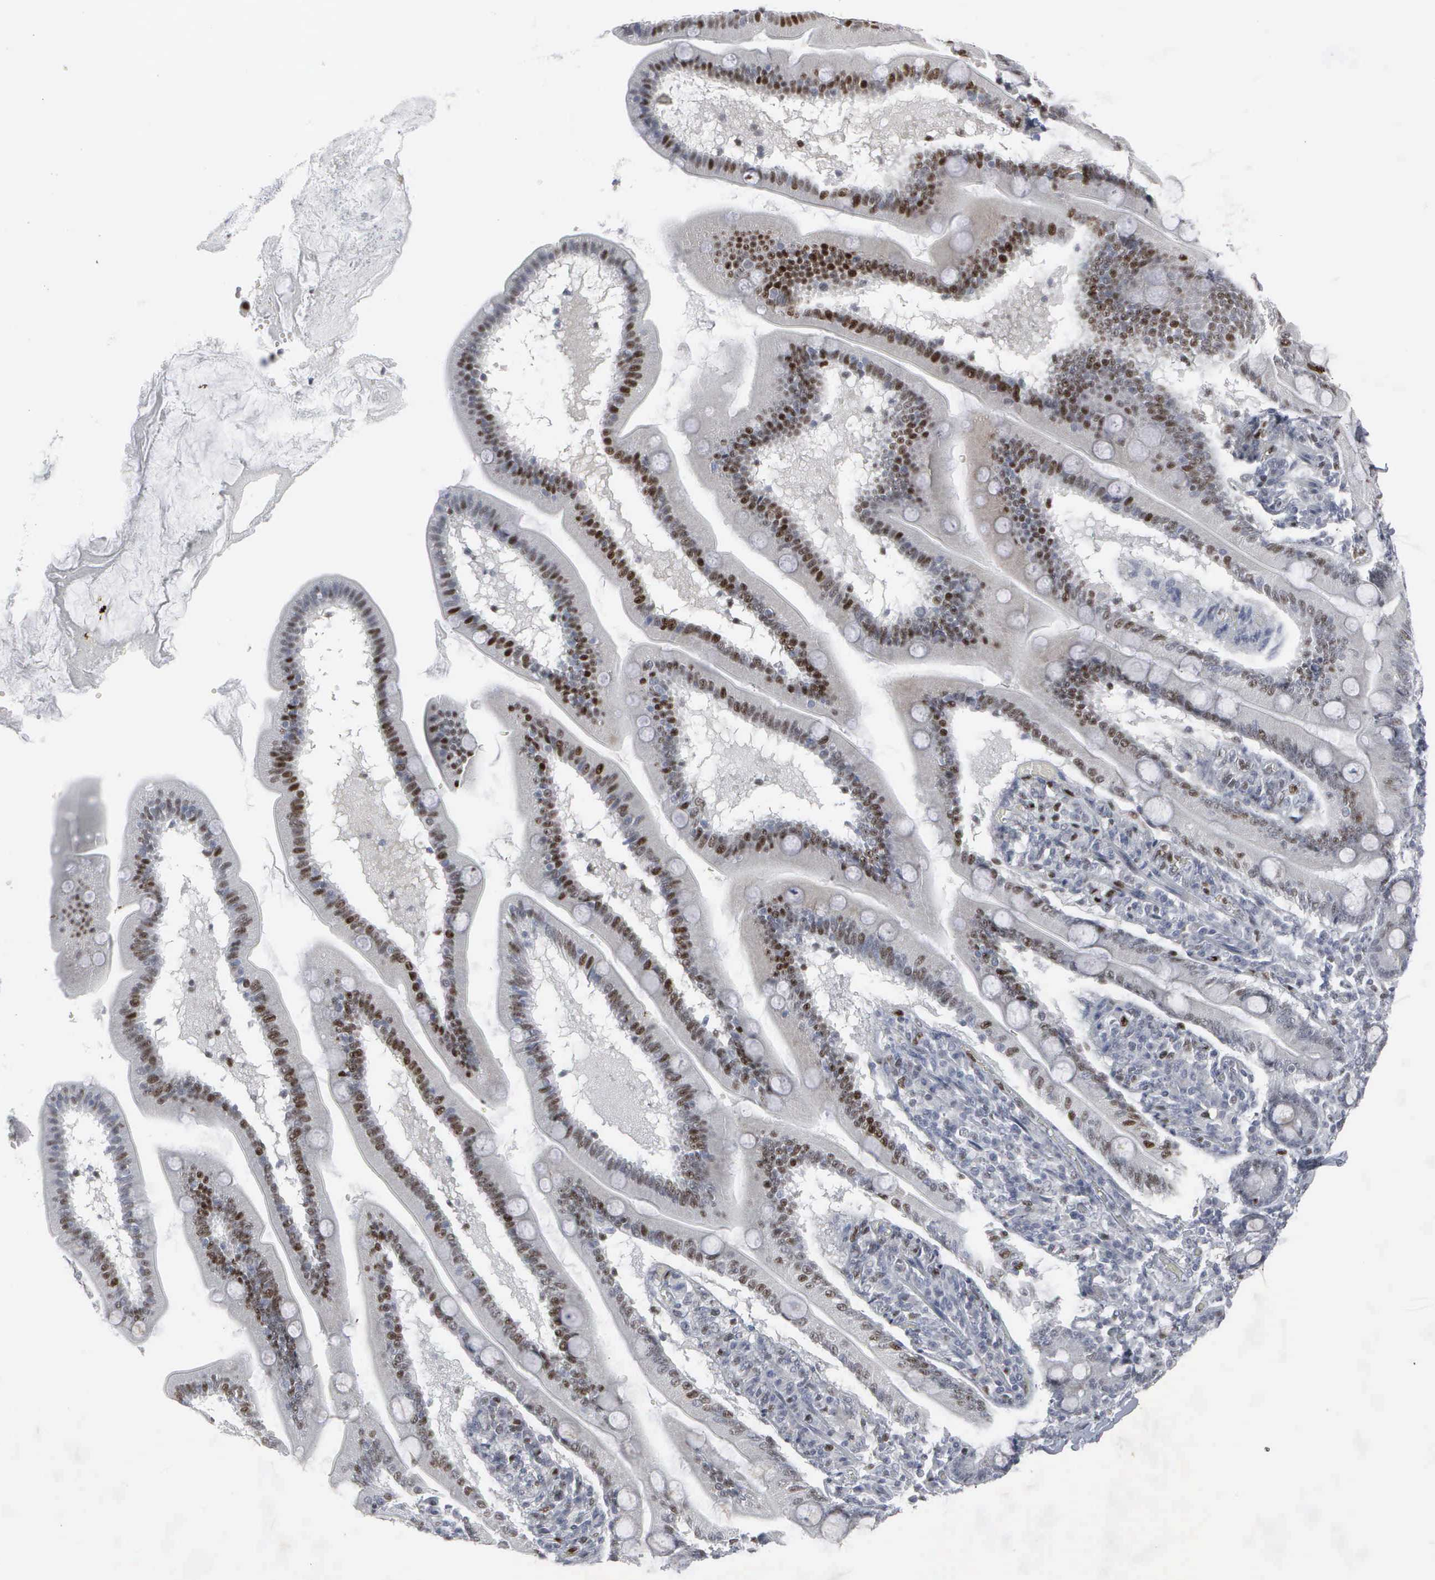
{"staining": {"intensity": "negative", "quantity": "none", "location": "none"}, "tissue": "adipose tissue", "cell_type": "Adipocytes", "image_type": "normal", "snomed": [{"axis": "morphology", "description": "Normal tissue, NOS"}, {"axis": "topography", "description": "Duodenum"}], "caption": "Immunohistochemical staining of unremarkable human adipose tissue displays no significant staining in adipocytes. (Immunohistochemistry, brightfield microscopy, high magnification).", "gene": "CCND3", "patient": {"sex": "male", "age": 63}}